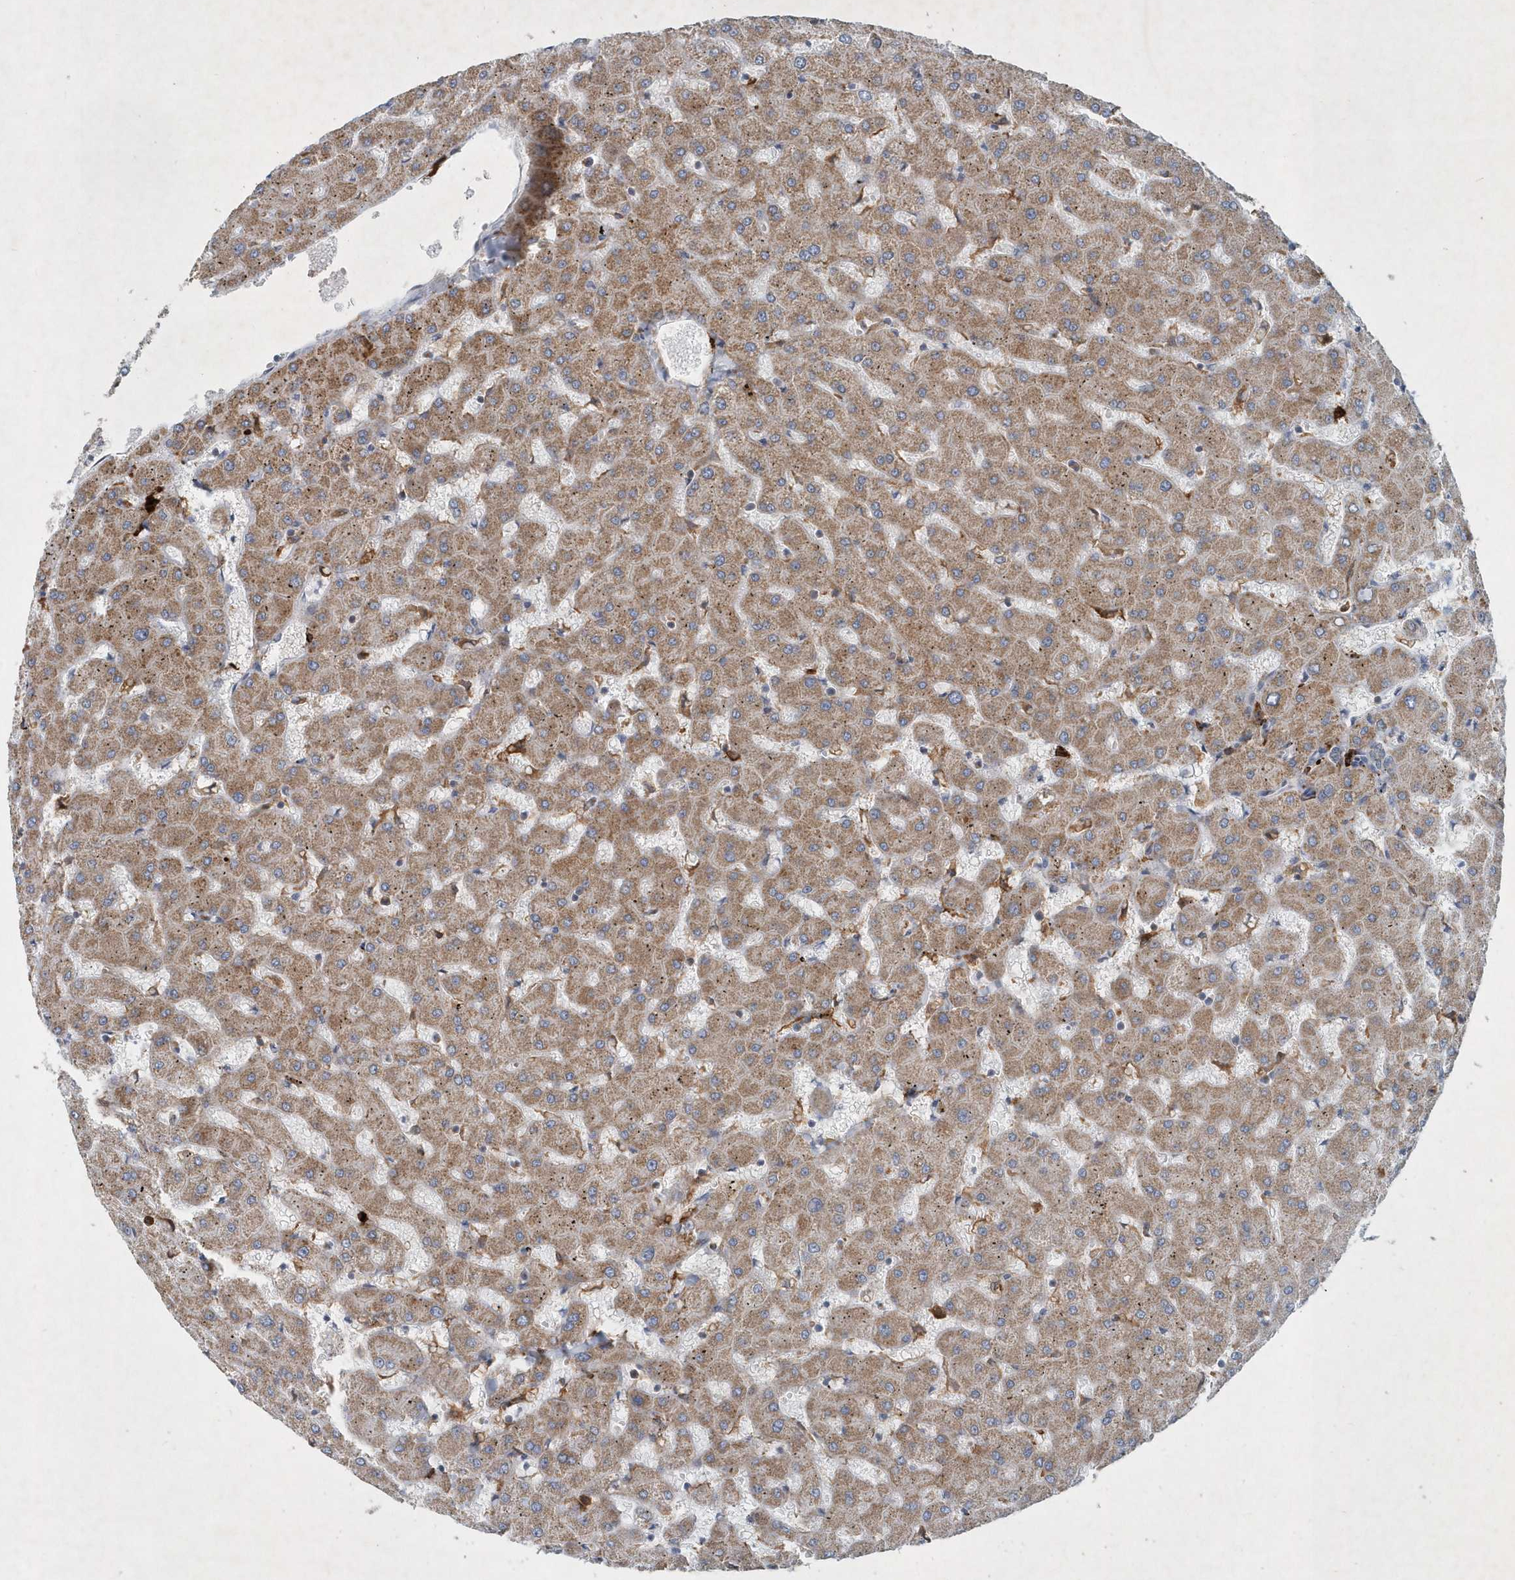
{"staining": {"intensity": "negative", "quantity": "none", "location": "none"}, "tissue": "liver", "cell_type": "Cholangiocytes", "image_type": "normal", "snomed": [{"axis": "morphology", "description": "Normal tissue, NOS"}, {"axis": "topography", "description": "Liver"}], "caption": "Immunohistochemistry histopathology image of unremarkable liver: liver stained with DAB exhibits no significant protein positivity in cholangiocytes. (DAB (3,3'-diaminobenzidine) IHC, high magnification).", "gene": "P2RY10", "patient": {"sex": "female", "age": 63}}